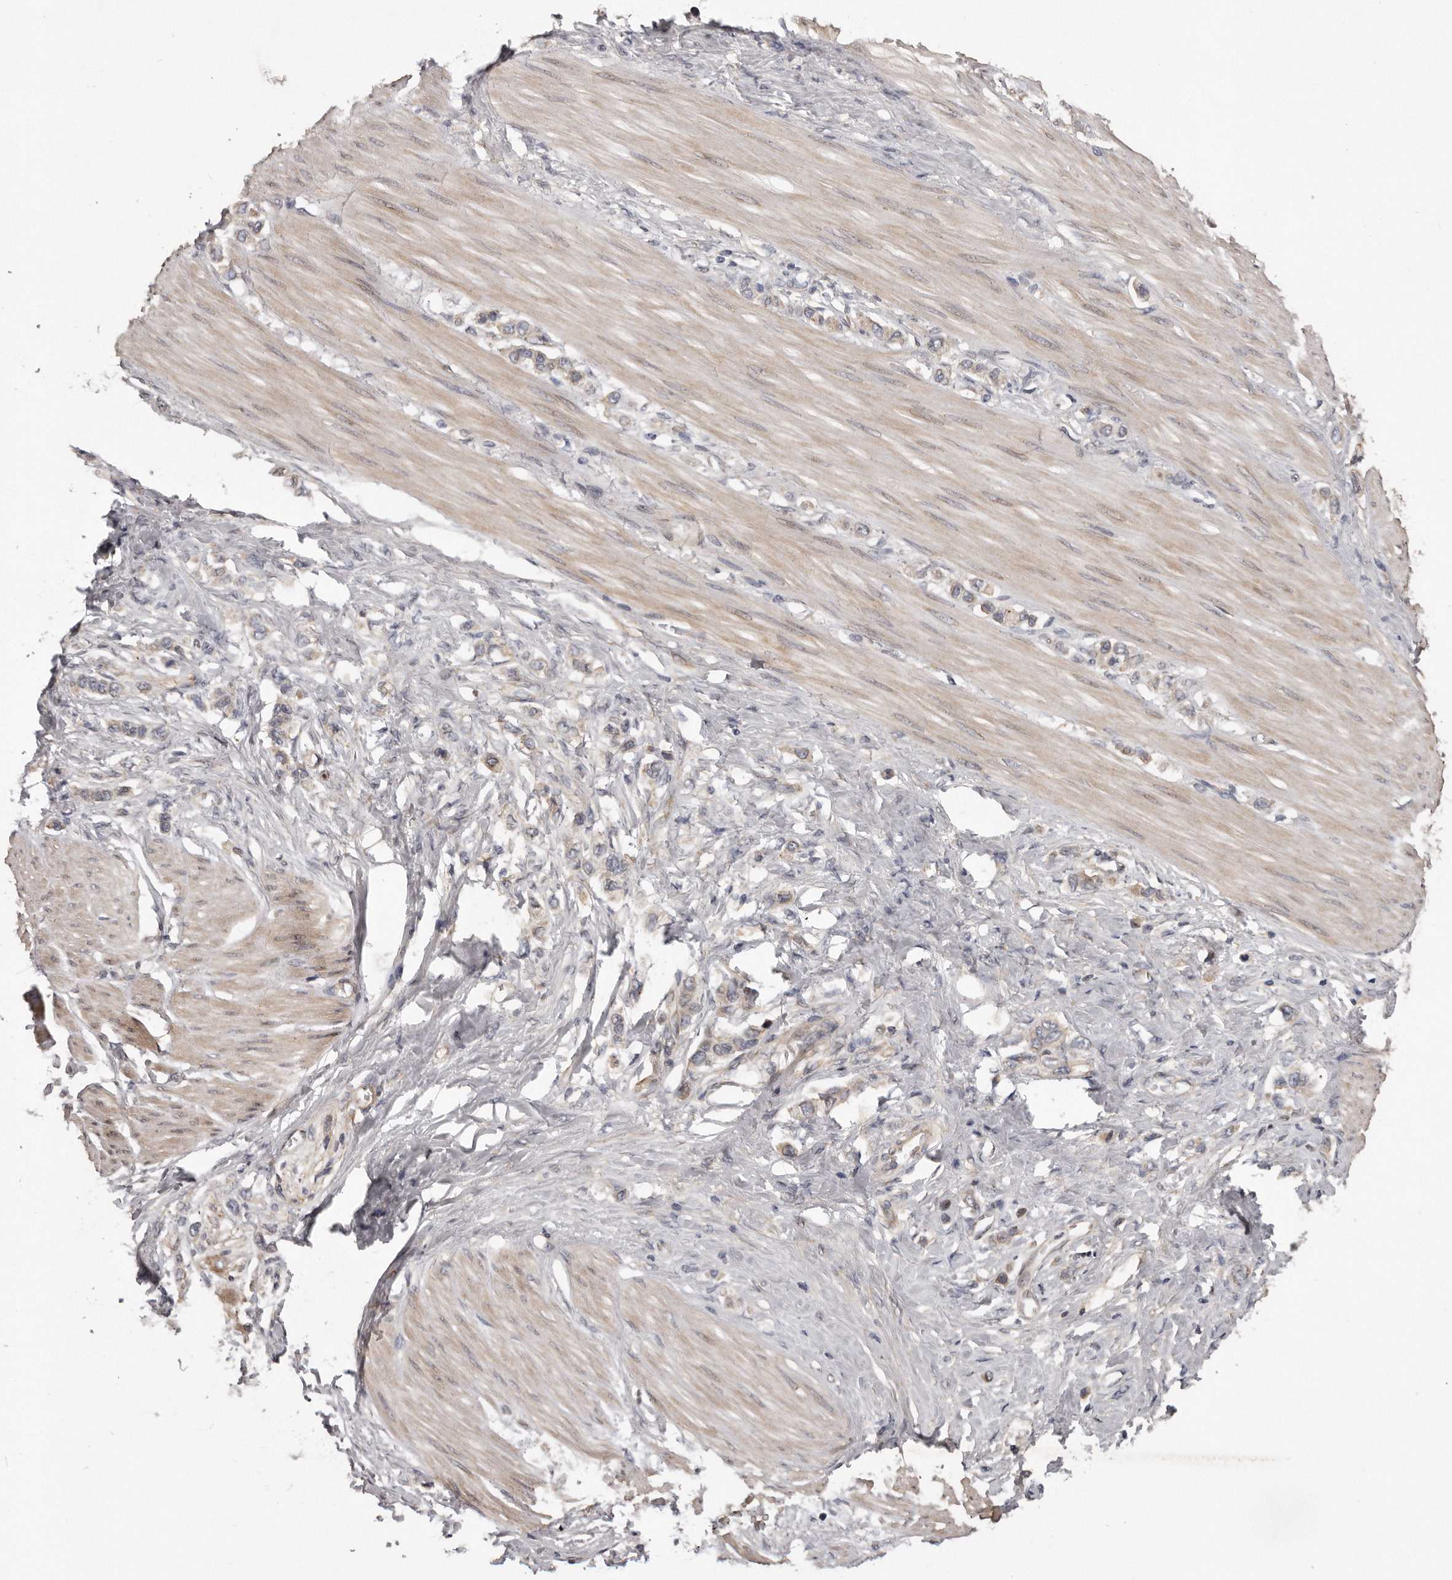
{"staining": {"intensity": "weak", "quantity": "<25%", "location": "cytoplasmic/membranous"}, "tissue": "stomach cancer", "cell_type": "Tumor cells", "image_type": "cancer", "snomed": [{"axis": "morphology", "description": "Adenocarcinoma, NOS"}, {"axis": "topography", "description": "Stomach"}], "caption": "There is no significant staining in tumor cells of adenocarcinoma (stomach).", "gene": "ARMCX1", "patient": {"sex": "female", "age": 65}}